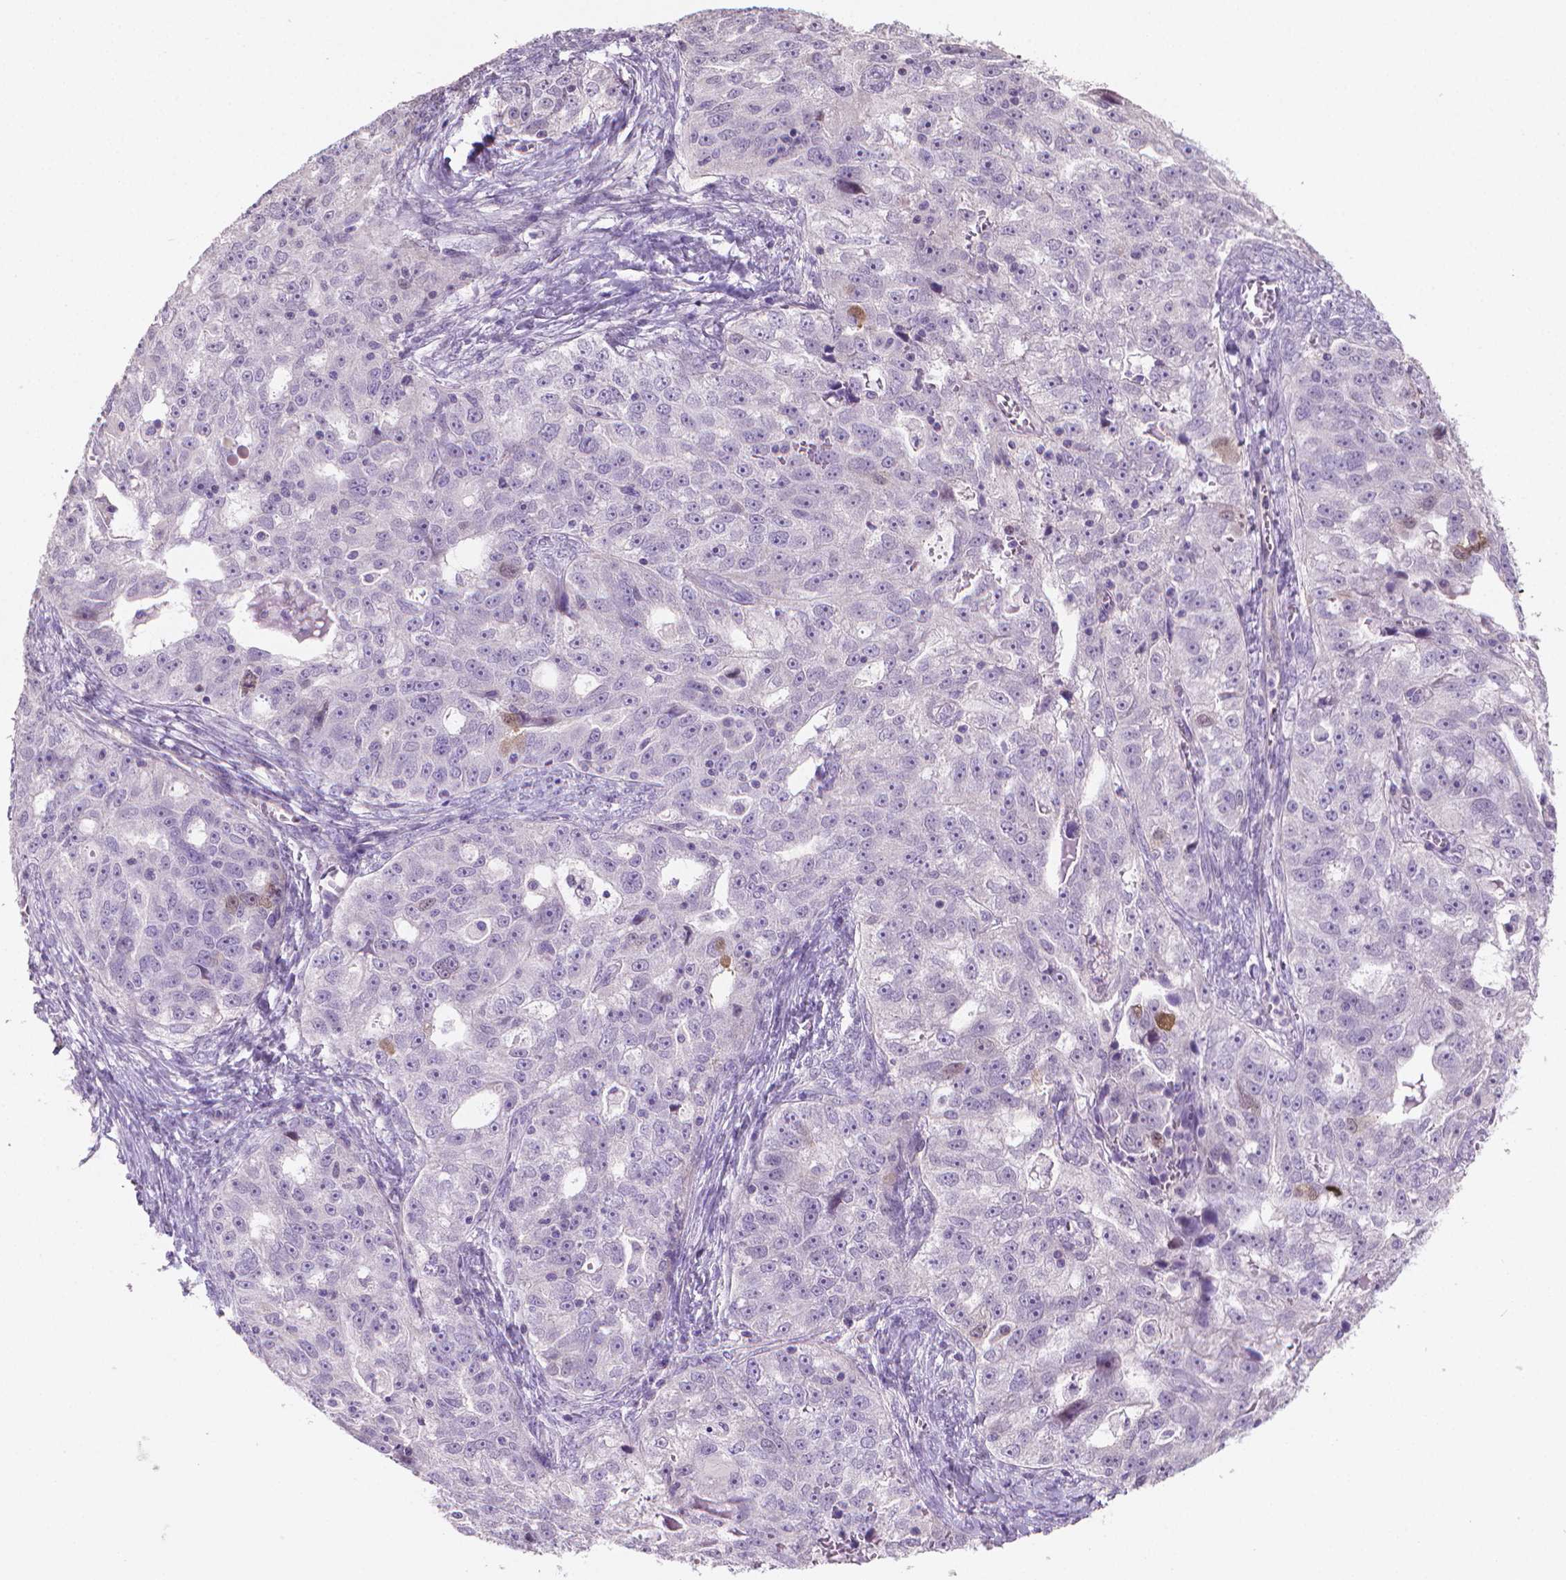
{"staining": {"intensity": "negative", "quantity": "none", "location": "none"}, "tissue": "ovarian cancer", "cell_type": "Tumor cells", "image_type": "cancer", "snomed": [{"axis": "morphology", "description": "Cystadenocarcinoma, serous, NOS"}, {"axis": "topography", "description": "Ovary"}], "caption": "Ovarian cancer (serous cystadenocarcinoma) stained for a protein using immunohistochemistry reveals no expression tumor cells.", "gene": "CLXN", "patient": {"sex": "female", "age": 51}}